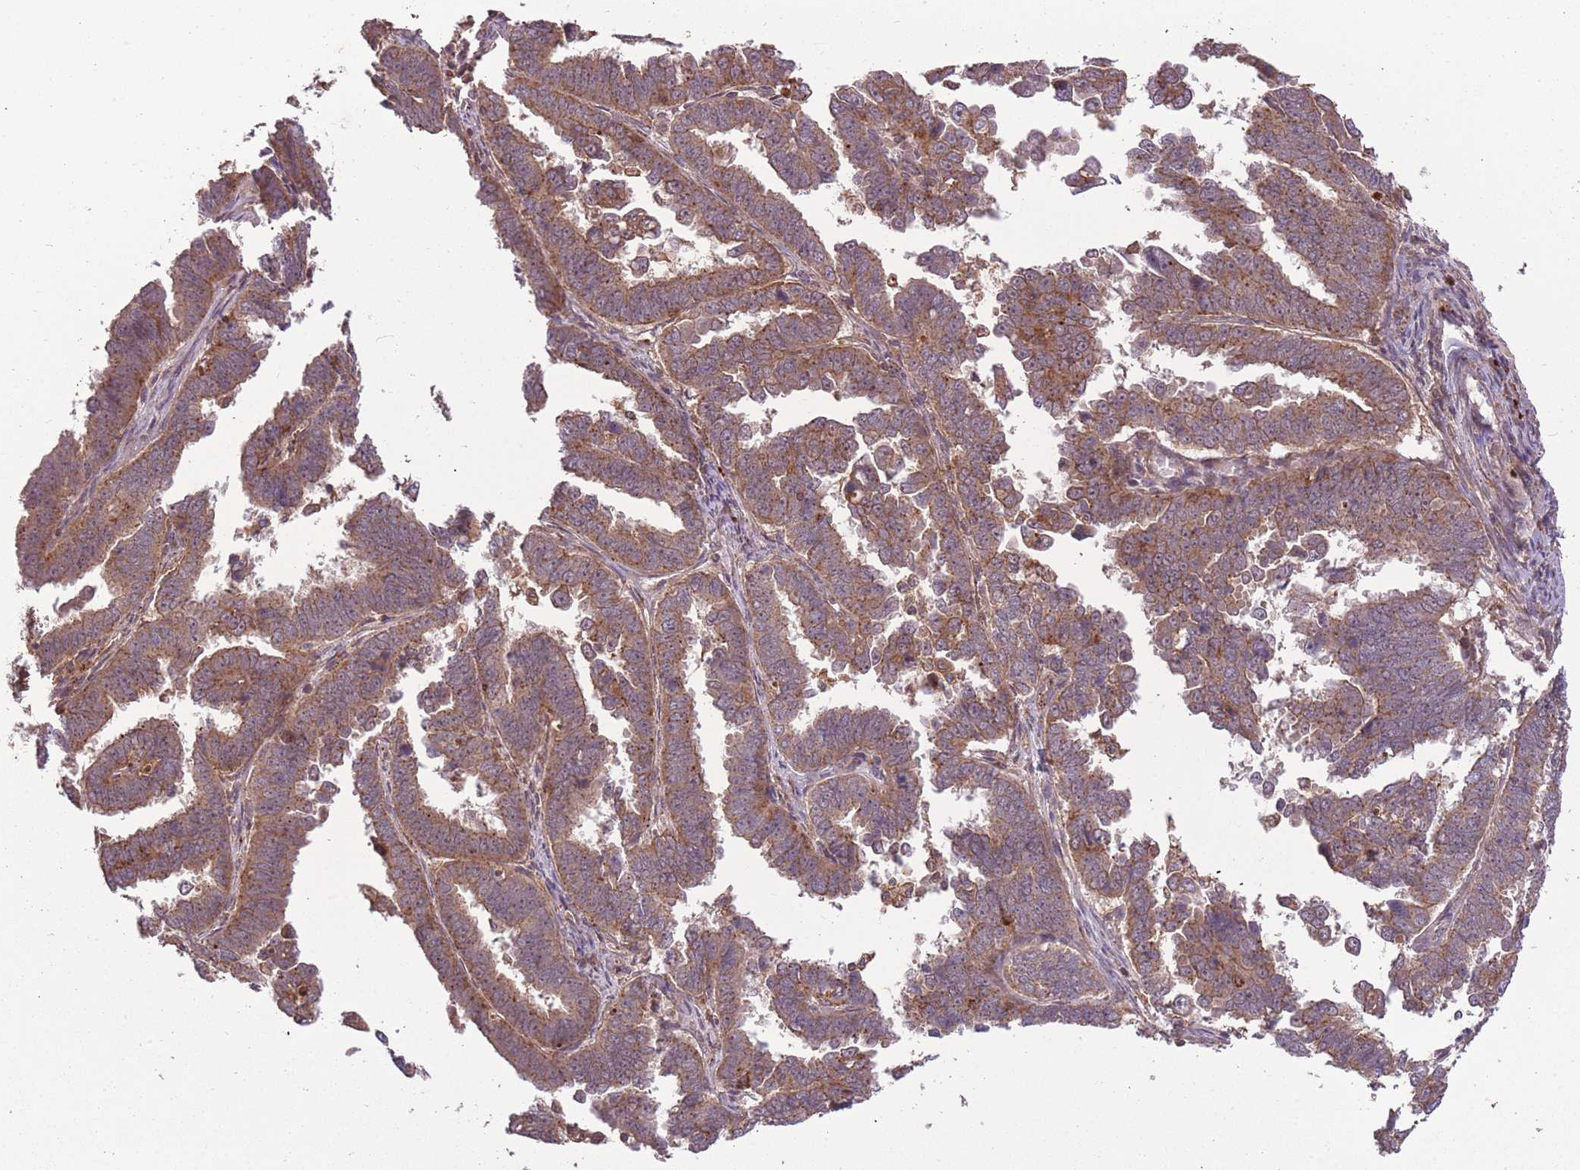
{"staining": {"intensity": "moderate", "quantity": ">75%", "location": "cytoplasmic/membranous"}, "tissue": "endometrial cancer", "cell_type": "Tumor cells", "image_type": "cancer", "snomed": [{"axis": "morphology", "description": "Adenocarcinoma, NOS"}, {"axis": "topography", "description": "Endometrium"}], "caption": "Human endometrial adenocarcinoma stained for a protein (brown) shows moderate cytoplasmic/membranous positive expression in about >75% of tumor cells.", "gene": "POLR3F", "patient": {"sex": "female", "age": 75}}